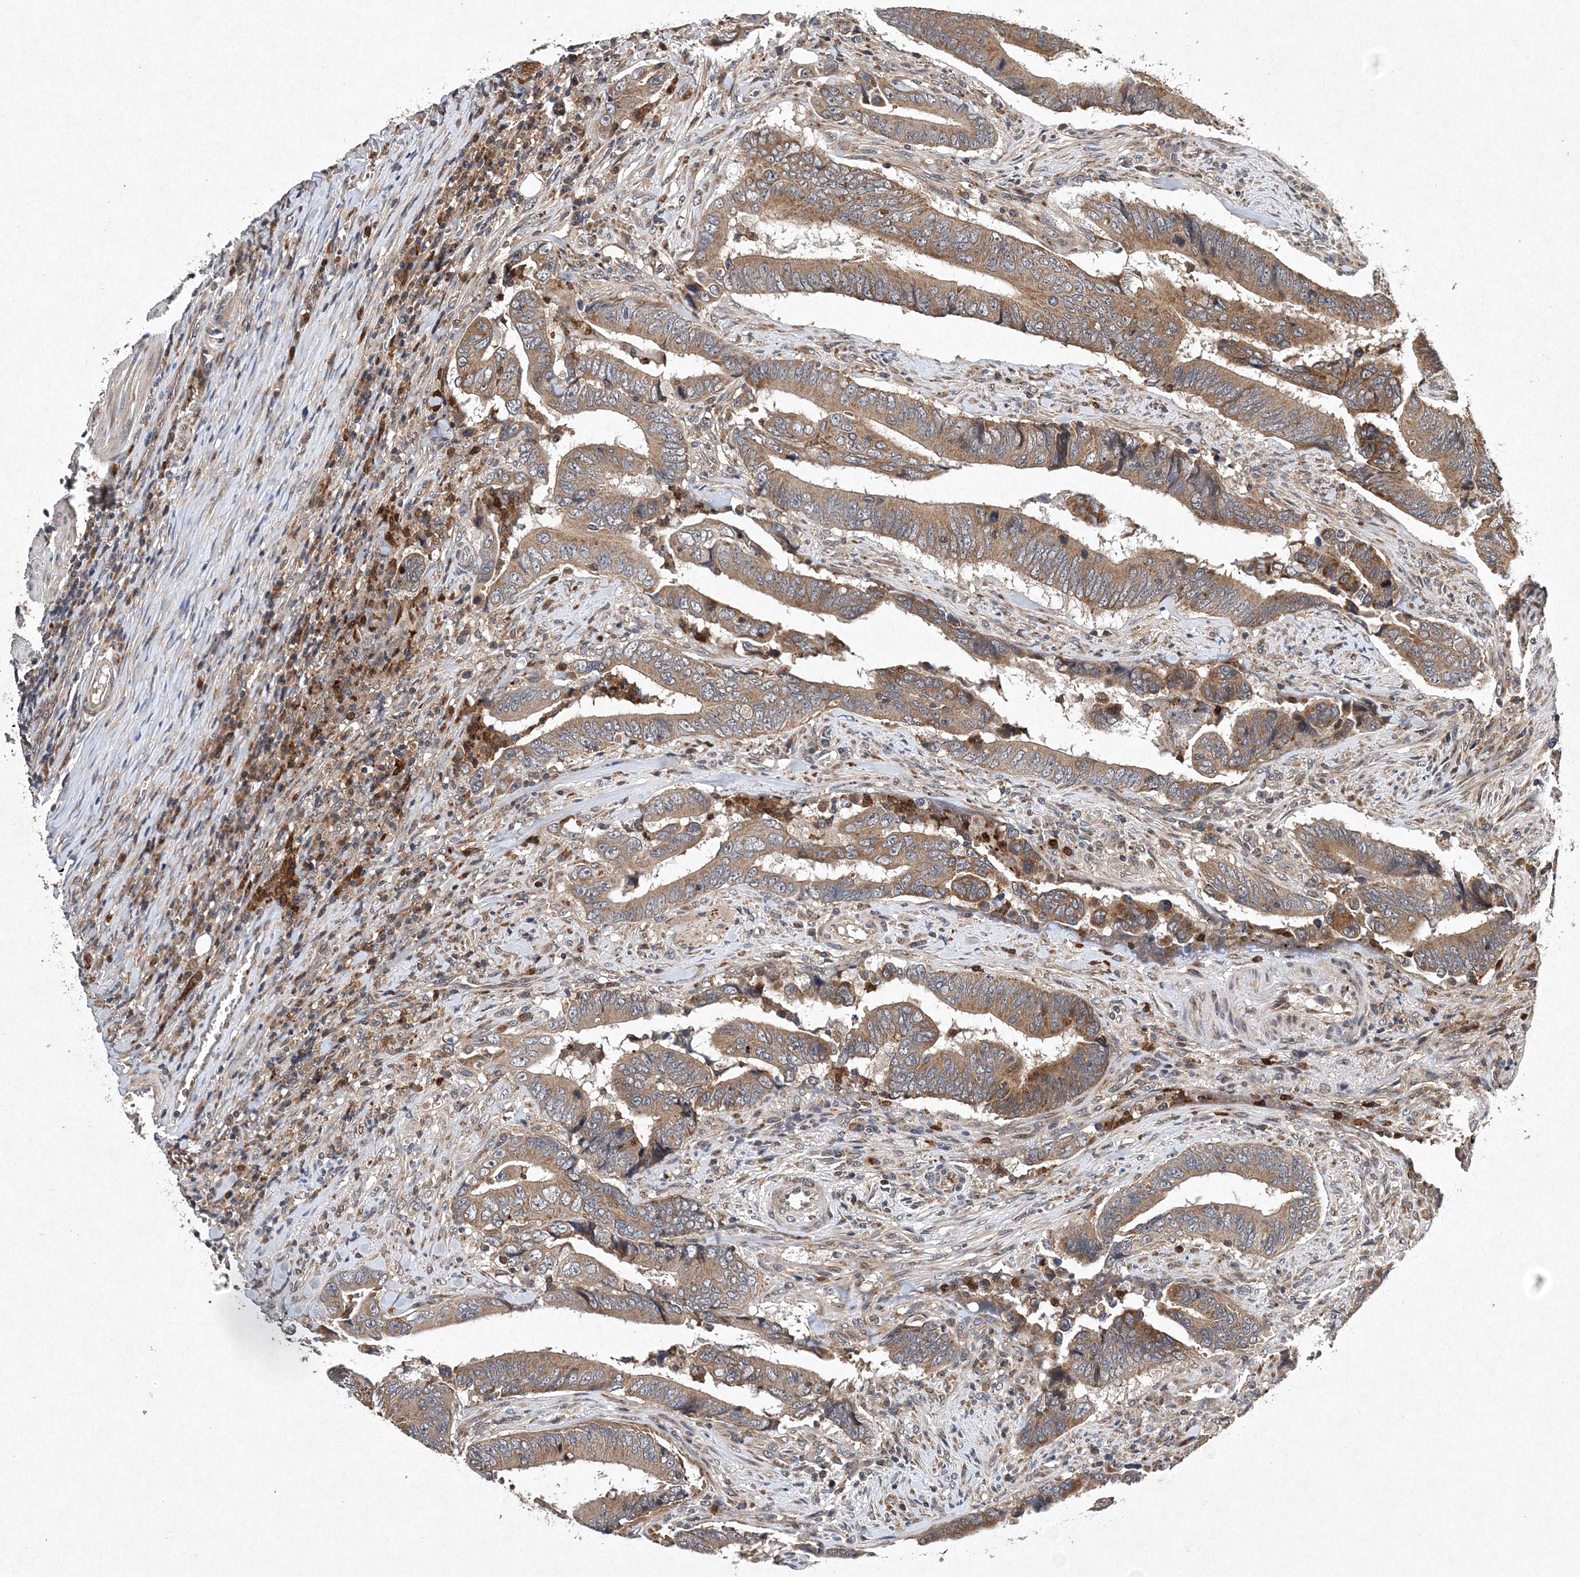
{"staining": {"intensity": "moderate", "quantity": ">75%", "location": "cytoplasmic/membranous"}, "tissue": "colorectal cancer", "cell_type": "Tumor cells", "image_type": "cancer", "snomed": [{"axis": "morphology", "description": "Normal tissue, NOS"}, {"axis": "morphology", "description": "Adenocarcinoma, NOS"}, {"axis": "topography", "description": "Colon"}], "caption": "Human colorectal cancer (adenocarcinoma) stained for a protein (brown) reveals moderate cytoplasmic/membranous positive staining in approximately >75% of tumor cells.", "gene": "PROSER1", "patient": {"sex": "male", "age": 56}}